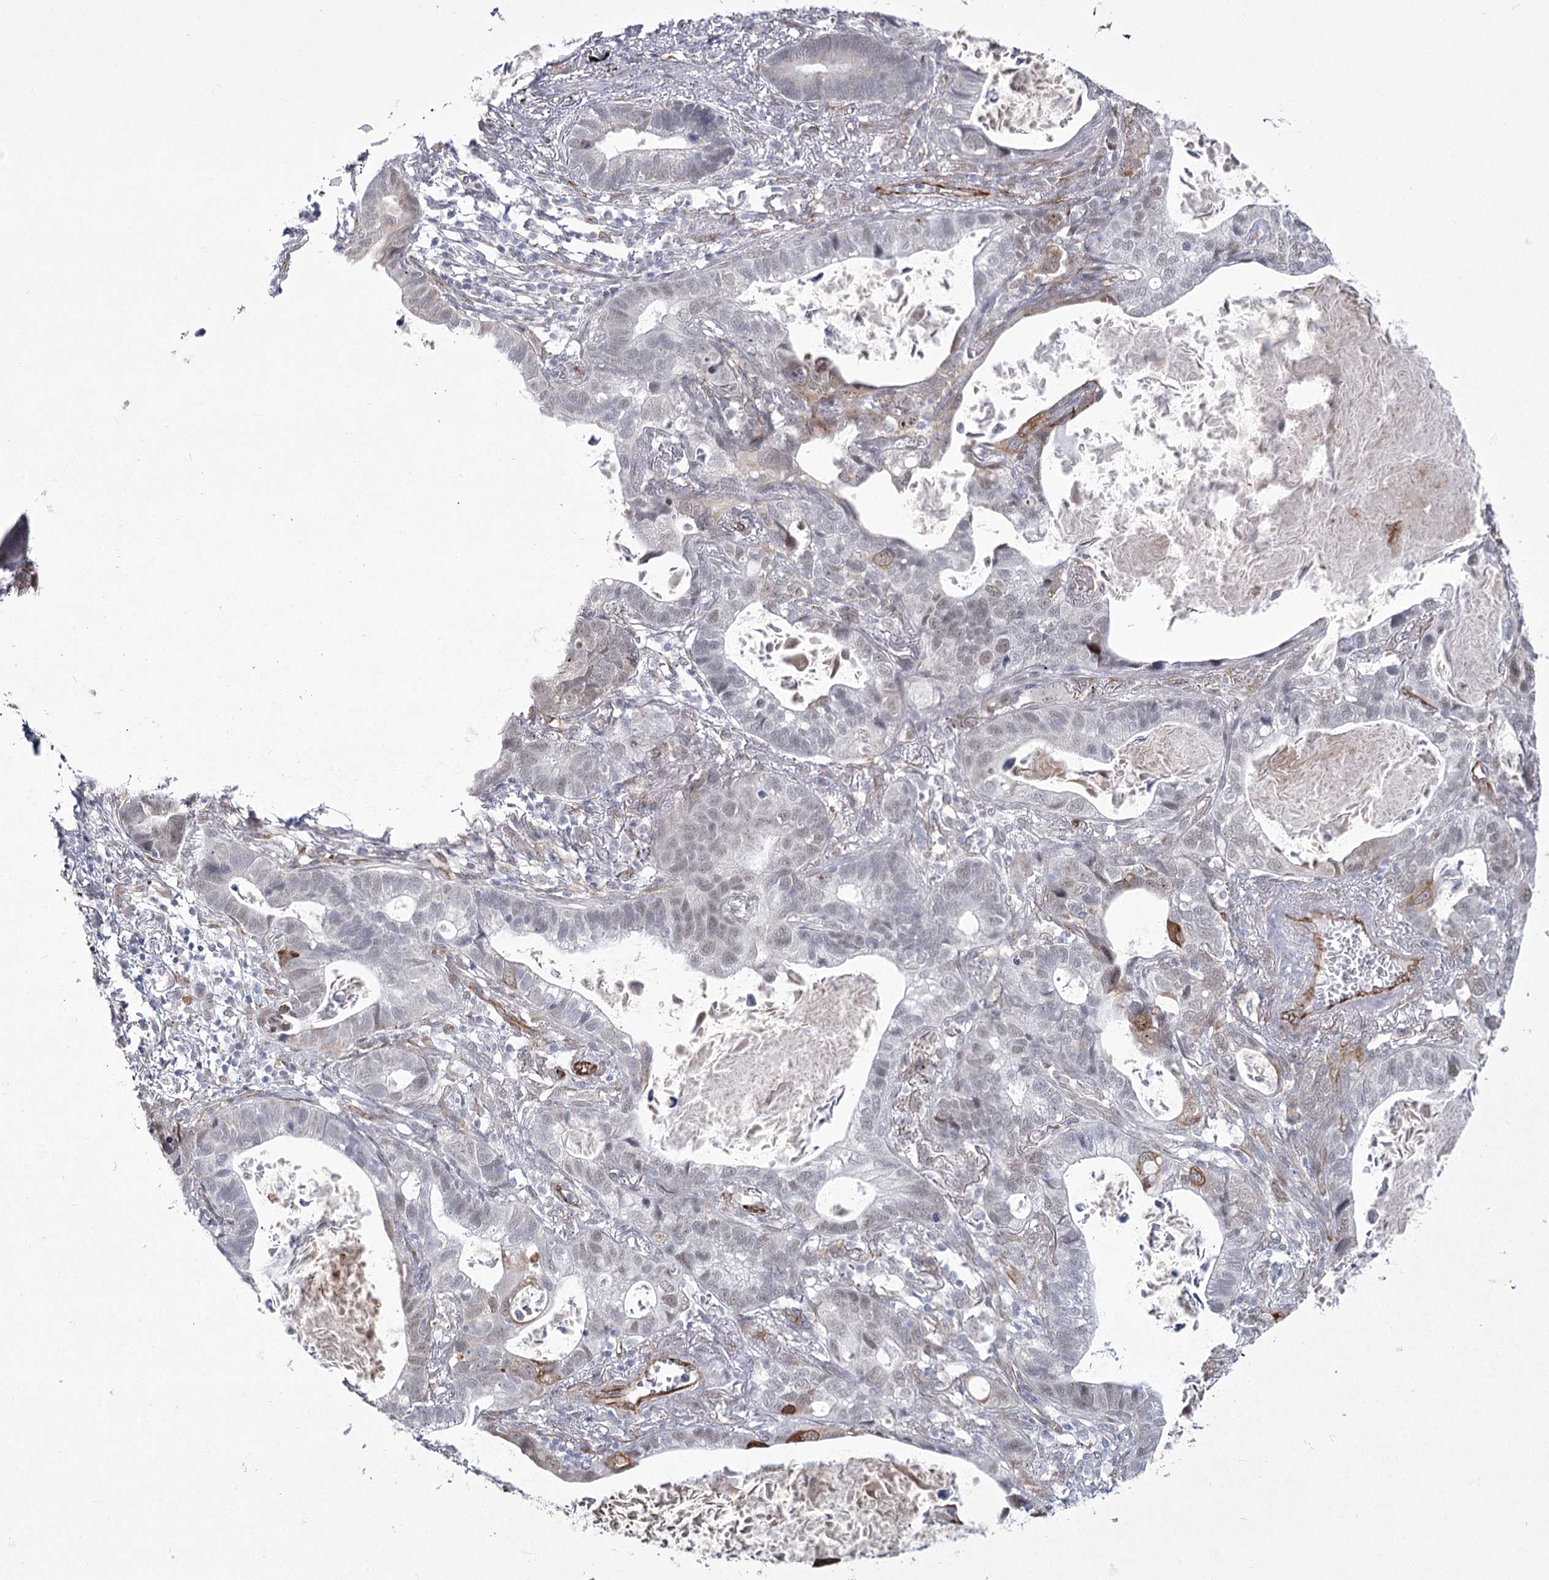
{"staining": {"intensity": "weak", "quantity": "<25%", "location": "nuclear"}, "tissue": "lung cancer", "cell_type": "Tumor cells", "image_type": "cancer", "snomed": [{"axis": "morphology", "description": "Adenocarcinoma, NOS"}, {"axis": "topography", "description": "Lung"}], "caption": "This image is of lung cancer stained with immunohistochemistry to label a protein in brown with the nuclei are counter-stained blue. There is no positivity in tumor cells.", "gene": "YBX3", "patient": {"sex": "male", "age": 67}}